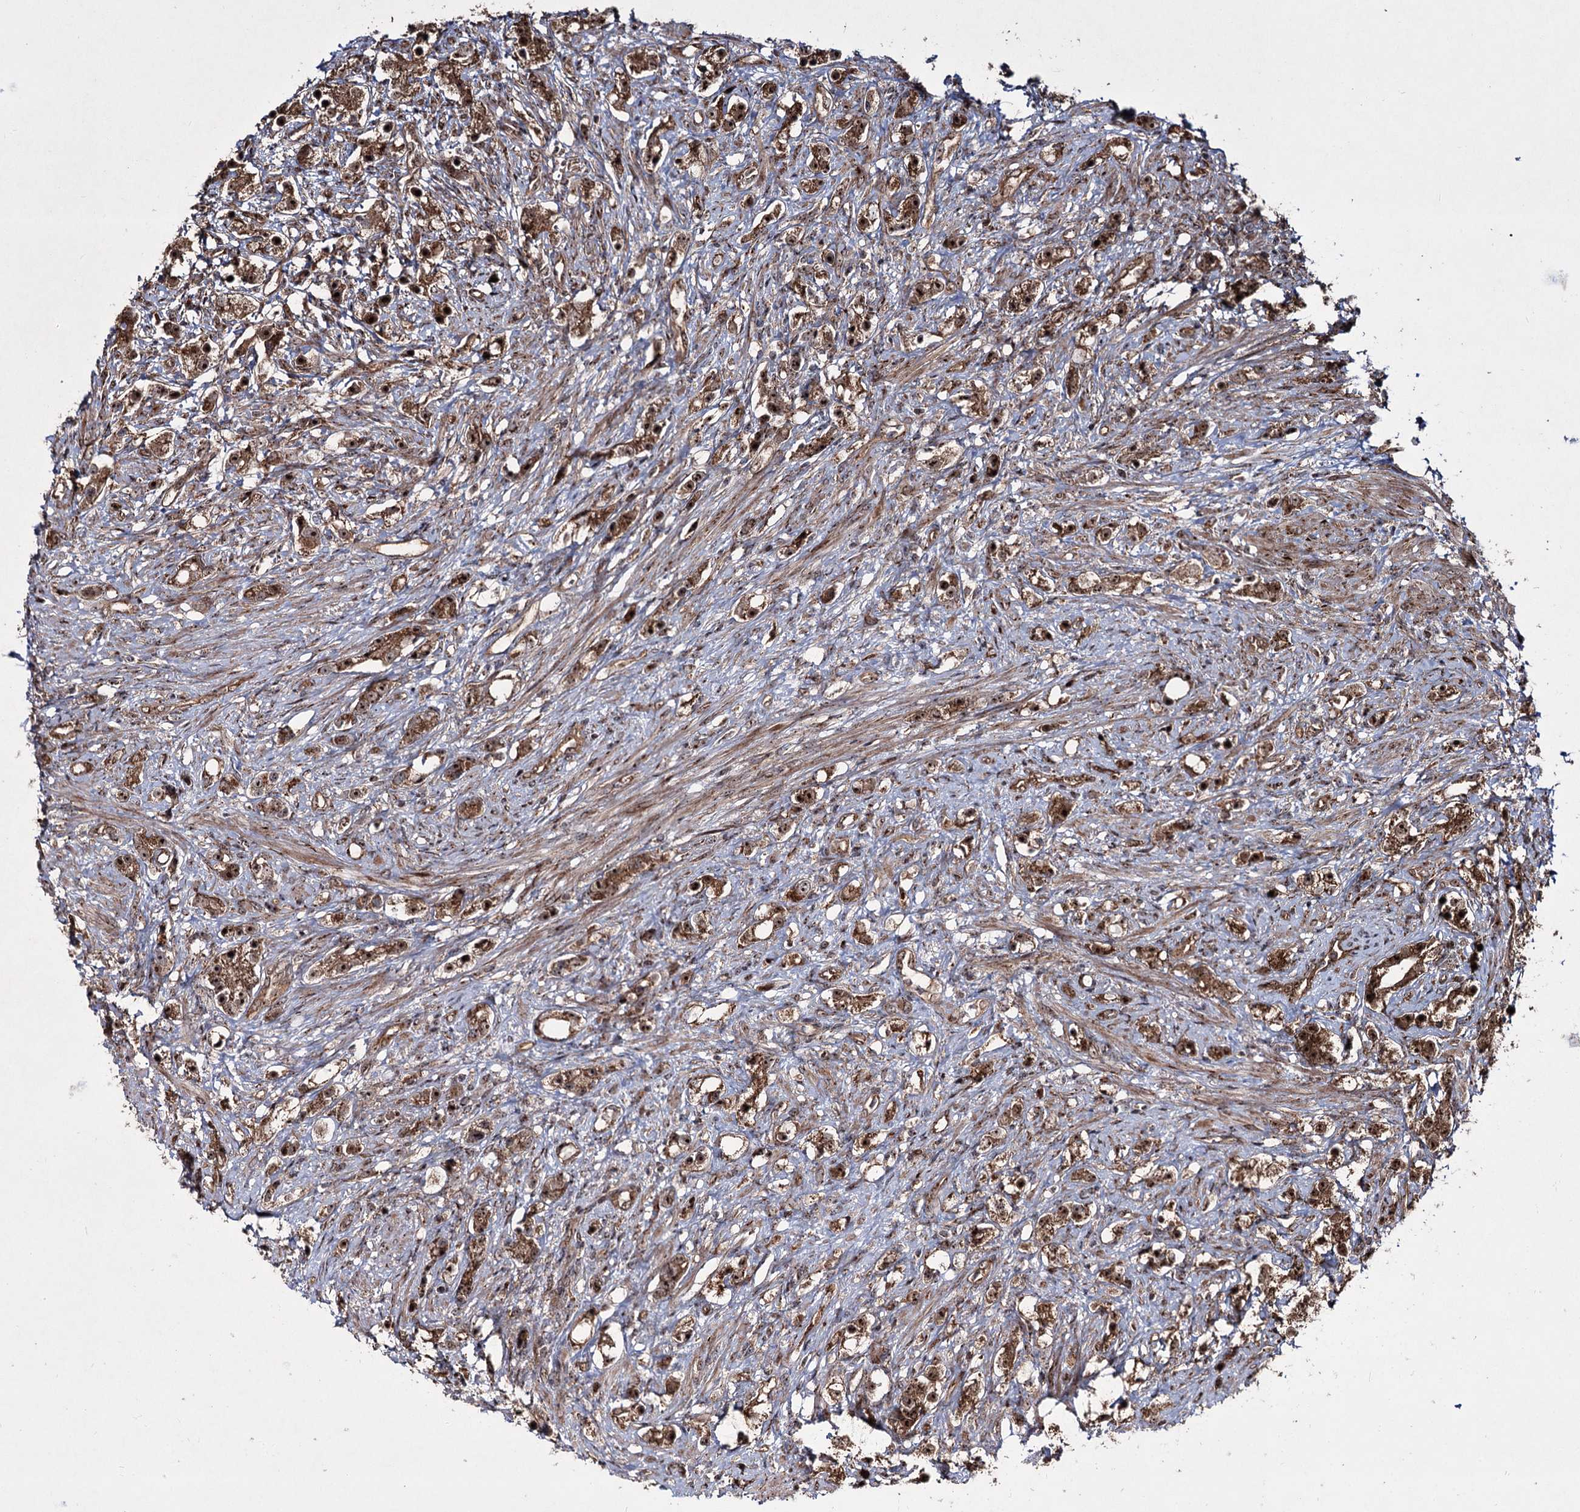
{"staining": {"intensity": "strong", "quantity": ">75%", "location": "cytoplasmic/membranous,nuclear"}, "tissue": "prostate cancer", "cell_type": "Tumor cells", "image_type": "cancer", "snomed": [{"axis": "morphology", "description": "Adenocarcinoma, High grade"}, {"axis": "topography", "description": "Prostate"}], "caption": "A high amount of strong cytoplasmic/membranous and nuclear staining is seen in about >75% of tumor cells in prostate high-grade adenocarcinoma tissue.", "gene": "SERINC5", "patient": {"sex": "male", "age": 63}}